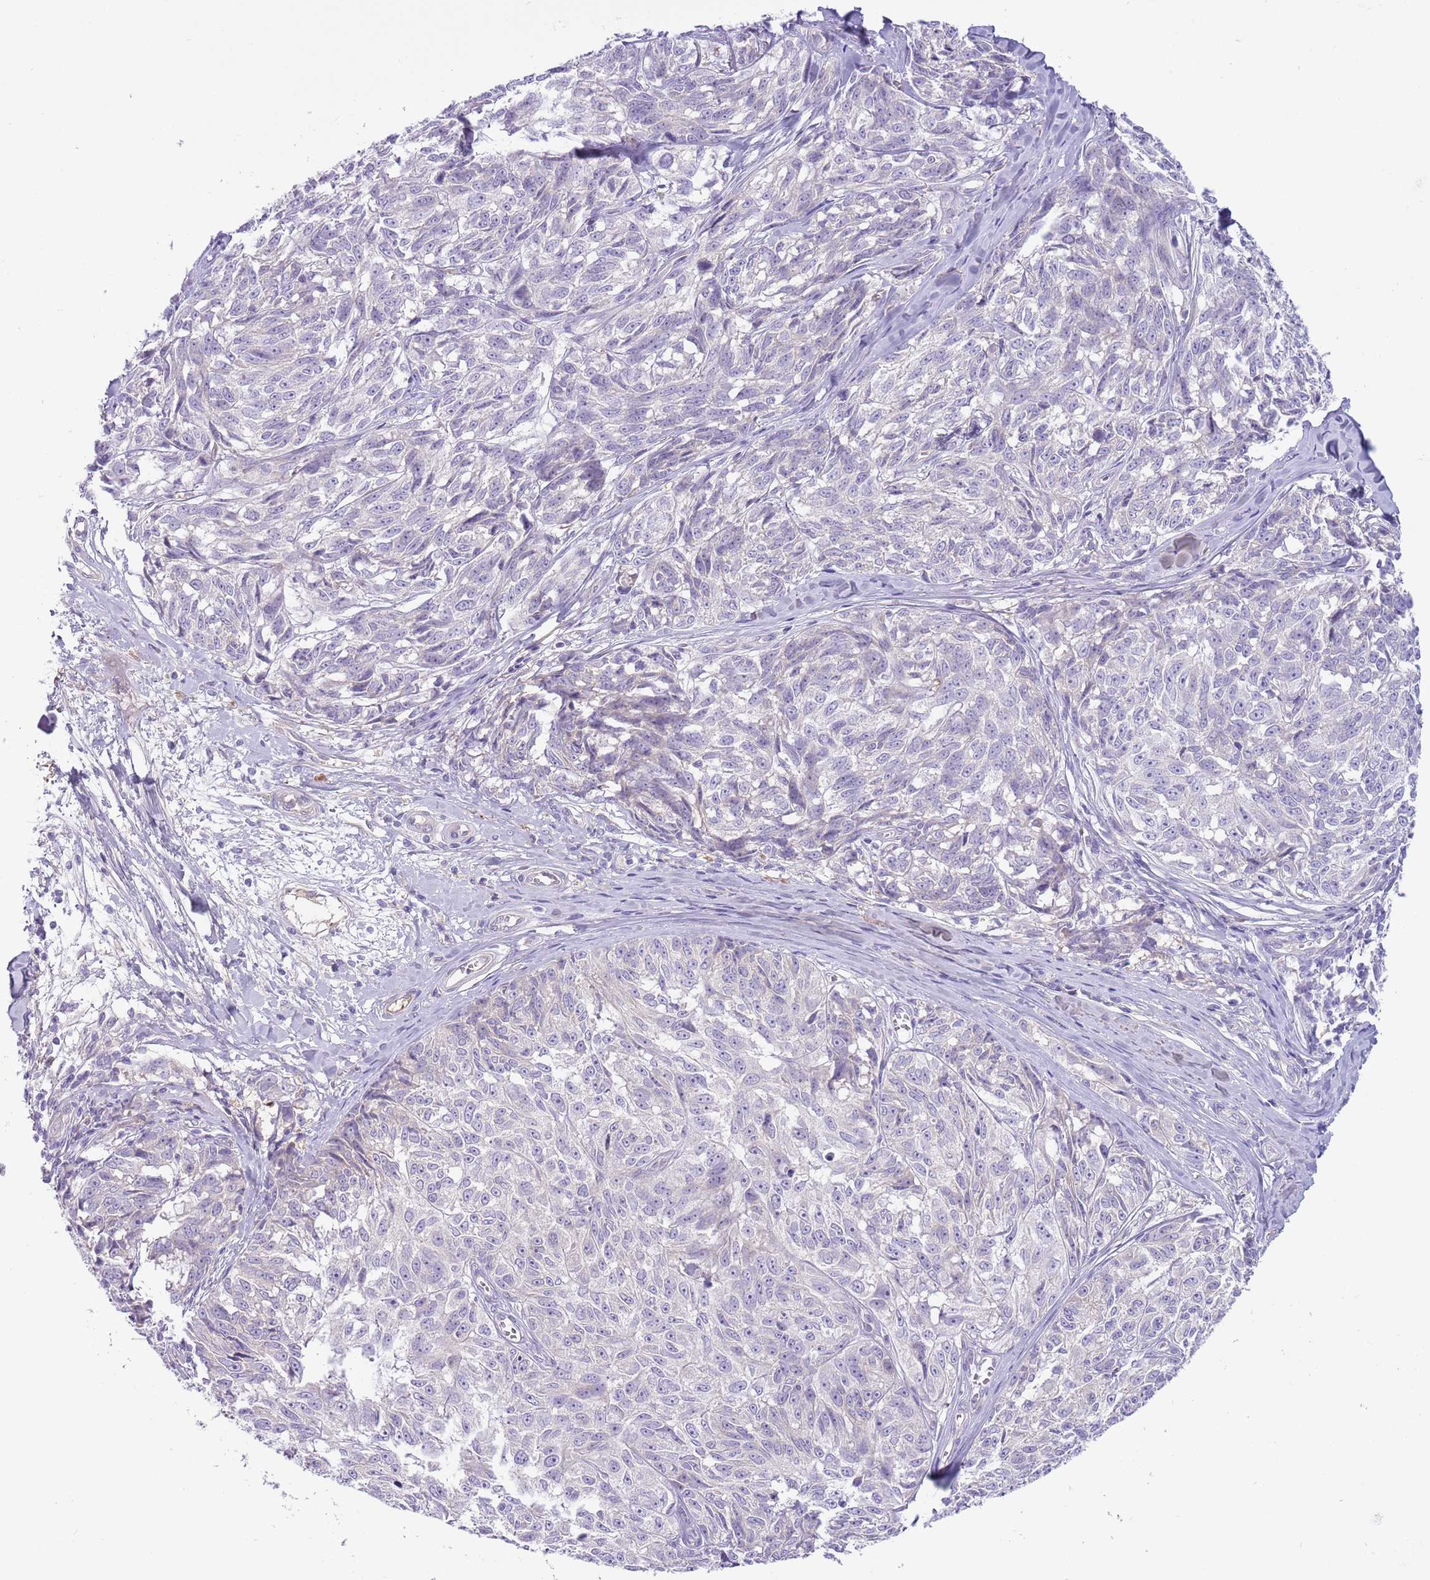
{"staining": {"intensity": "negative", "quantity": "none", "location": "none"}, "tissue": "melanoma", "cell_type": "Tumor cells", "image_type": "cancer", "snomed": [{"axis": "morphology", "description": "Normal tissue, NOS"}, {"axis": "morphology", "description": "Malignant melanoma, NOS"}, {"axis": "topography", "description": "Skin"}], "caption": "Immunohistochemical staining of melanoma demonstrates no significant positivity in tumor cells.", "gene": "CFH", "patient": {"sex": "female", "age": 64}}